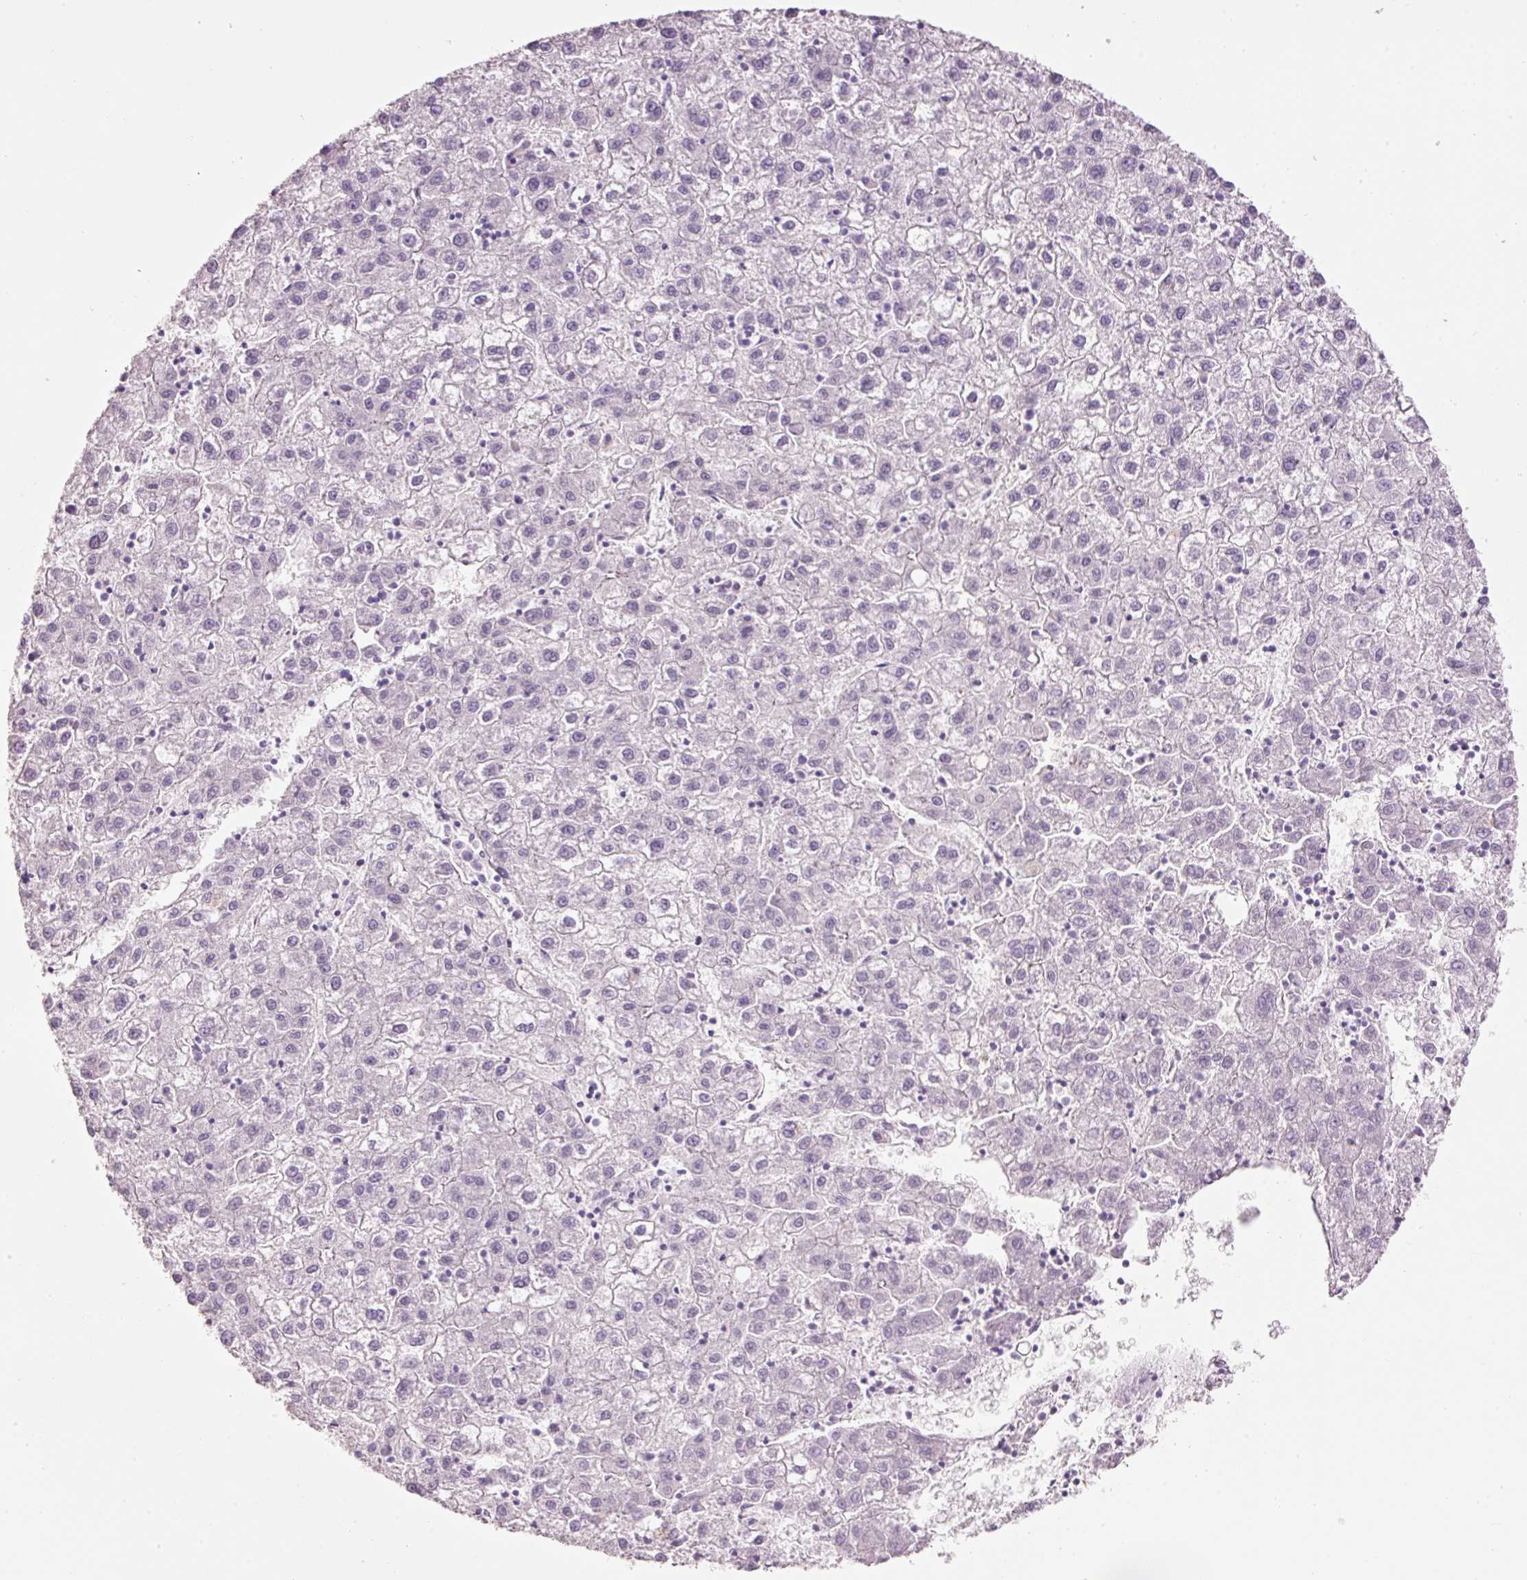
{"staining": {"intensity": "negative", "quantity": "none", "location": "none"}, "tissue": "liver cancer", "cell_type": "Tumor cells", "image_type": "cancer", "snomed": [{"axis": "morphology", "description": "Carcinoma, Hepatocellular, NOS"}, {"axis": "topography", "description": "Liver"}], "caption": "Tumor cells show no significant staining in liver hepatocellular carcinoma. (DAB (3,3'-diaminobenzidine) immunohistochemistry (IHC) visualized using brightfield microscopy, high magnification).", "gene": "MFAP4", "patient": {"sex": "male", "age": 72}}